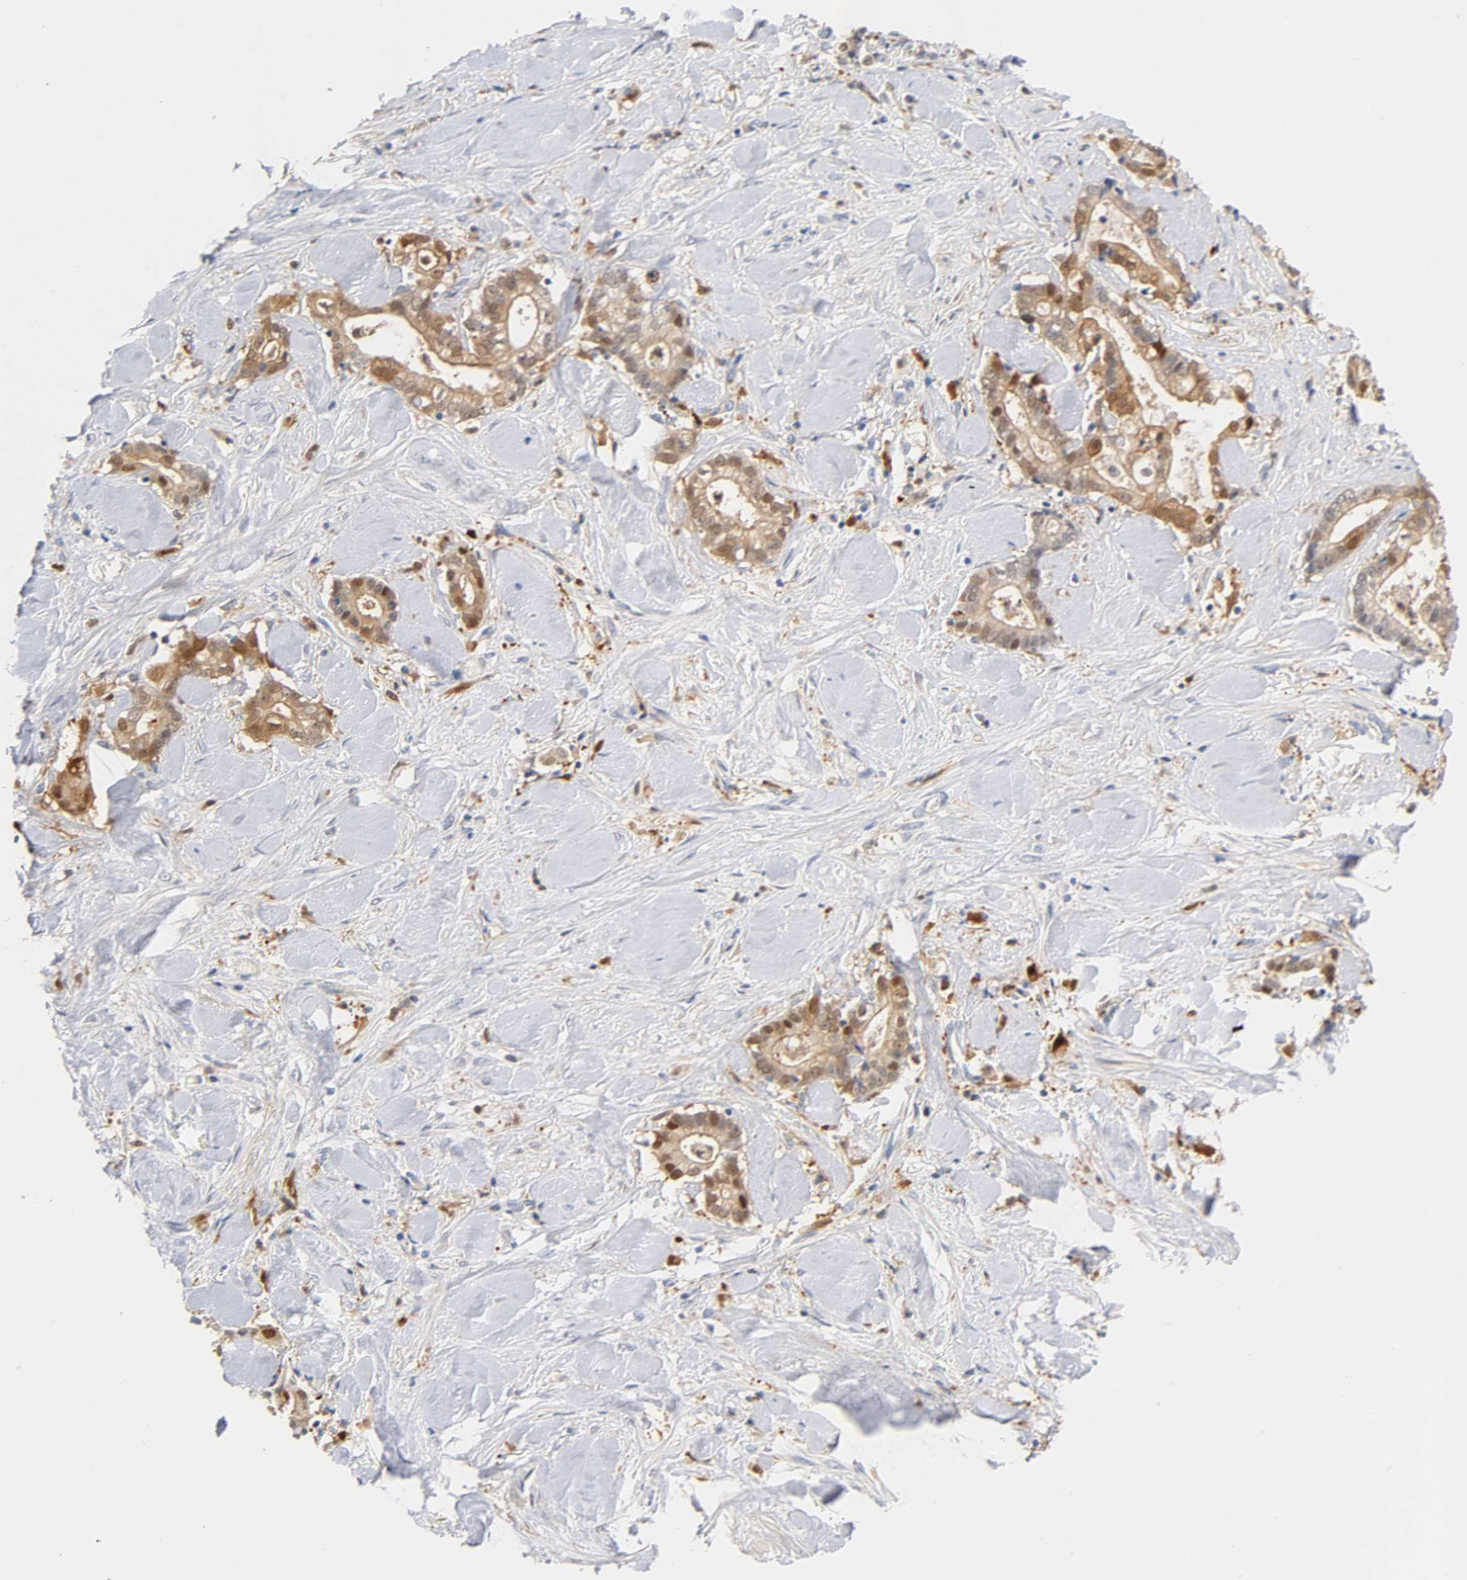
{"staining": {"intensity": "weak", "quantity": ">75%", "location": "cytoplasmic/membranous,nuclear"}, "tissue": "liver cancer", "cell_type": "Tumor cells", "image_type": "cancer", "snomed": [{"axis": "morphology", "description": "Cholangiocarcinoma"}, {"axis": "topography", "description": "Liver"}], "caption": "Immunohistochemical staining of liver cholangiocarcinoma demonstrates weak cytoplasmic/membranous and nuclear protein positivity in approximately >75% of tumor cells.", "gene": "IL18", "patient": {"sex": "male", "age": 57}}